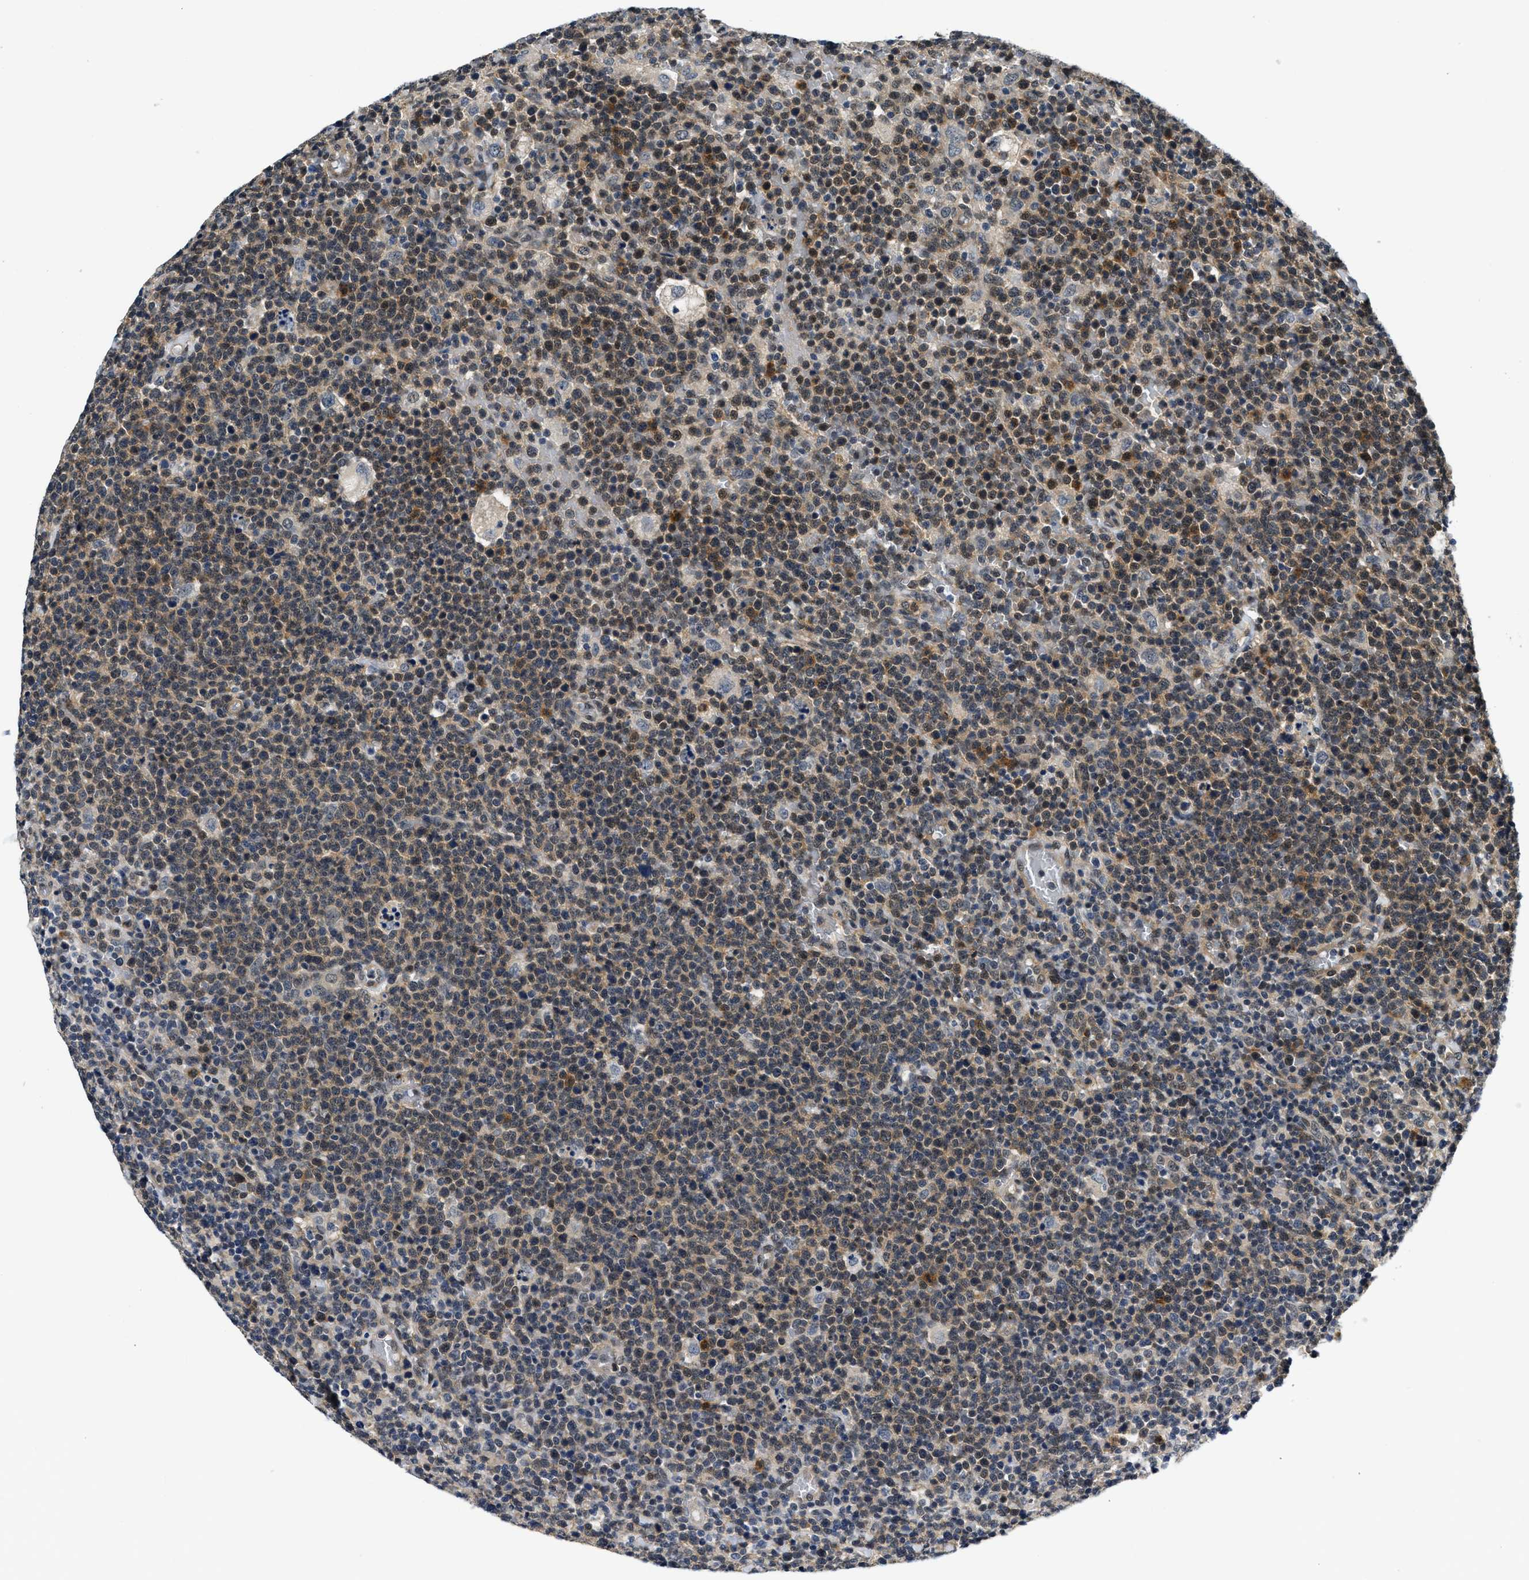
{"staining": {"intensity": "weak", "quantity": ">75%", "location": "cytoplasmic/membranous"}, "tissue": "lymphoma", "cell_type": "Tumor cells", "image_type": "cancer", "snomed": [{"axis": "morphology", "description": "Malignant lymphoma, non-Hodgkin's type, High grade"}, {"axis": "topography", "description": "Lymph node"}], "caption": "Tumor cells reveal weak cytoplasmic/membranous expression in about >75% of cells in lymphoma. (Brightfield microscopy of DAB IHC at high magnification).", "gene": "SMAD4", "patient": {"sex": "male", "age": 61}}